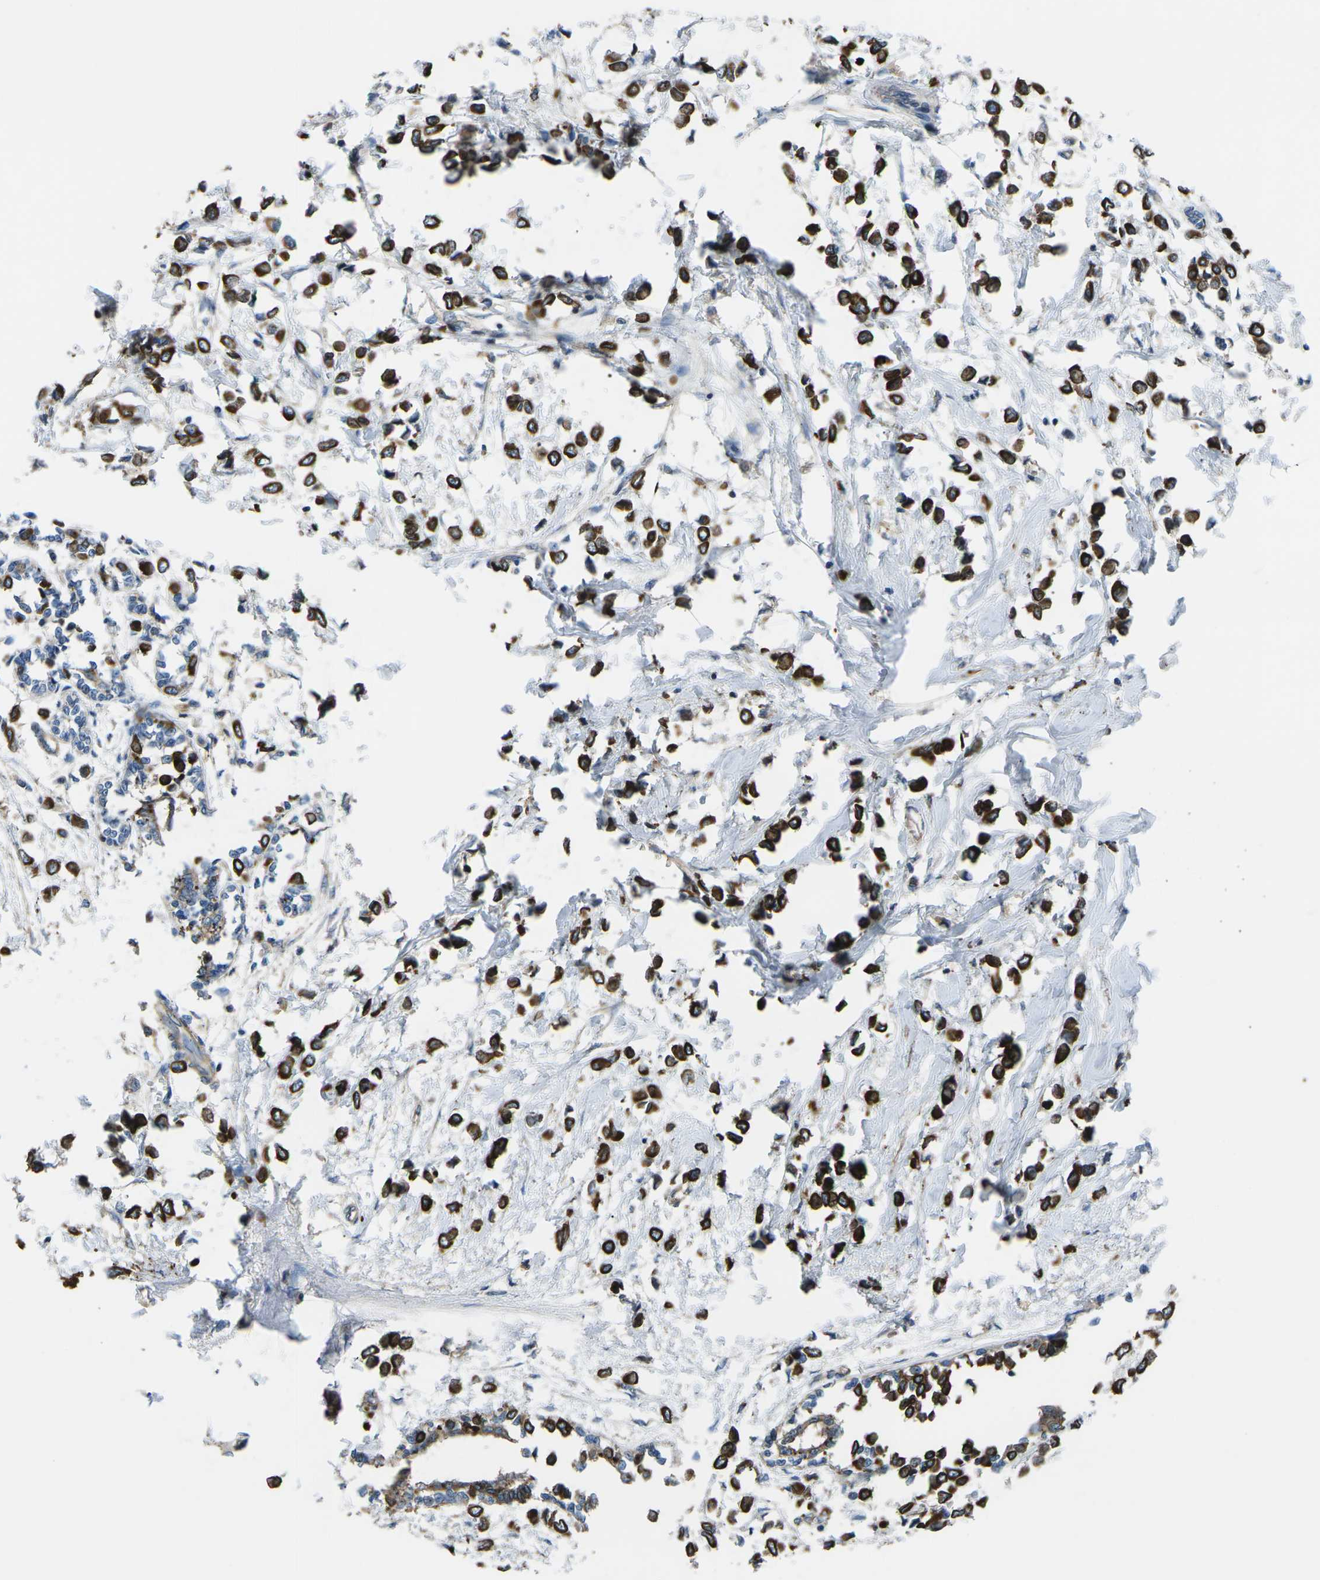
{"staining": {"intensity": "strong", "quantity": ">75%", "location": "cytoplasmic/membranous"}, "tissue": "breast cancer", "cell_type": "Tumor cells", "image_type": "cancer", "snomed": [{"axis": "morphology", "description": "Lobular carcinoma"}, {"axis": "topography", "description": "Breast"}], "caption": "Immunohistochemical staining of lobular carcinoma (breast) reveals strong cytoplasmic/membranous protein expression in approximately >75% of tumor cells. (DAB (3,3'-diaminobenzidine) IHC, brown staining for protein, blue staining for nuclei).", "gene": "KCNJ15", "patient": {"sex": "female", "age": 51}}